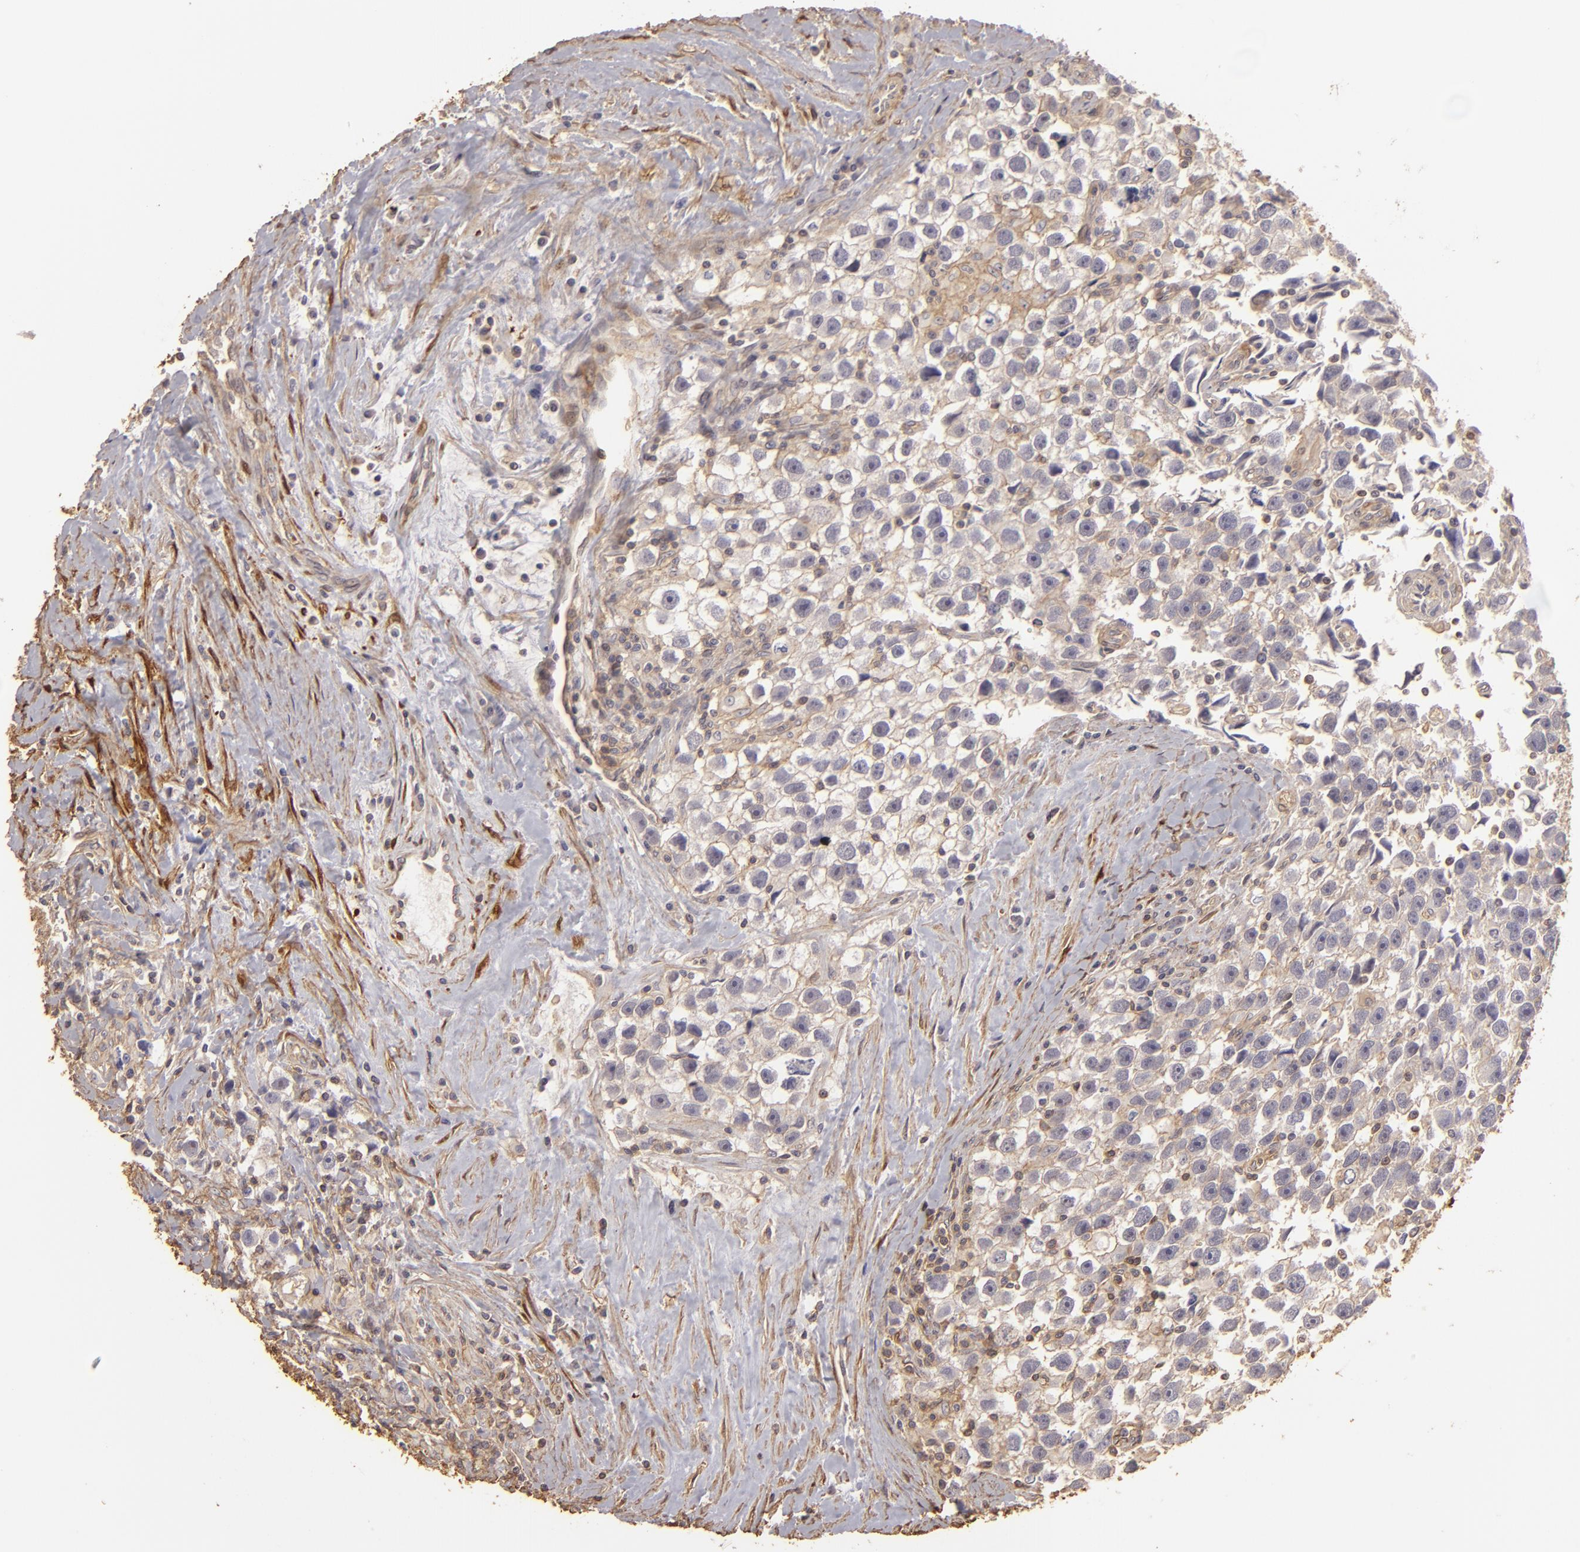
{"staining": {"intensity": "negative", "quantity": "none", "location": "none"}, "tissue": "testis cancer", "cell_type": "Tumor cells", "image_type": "cancer", "snomed": [{"axis": "morphology", "description": "Seminoma, NOS"}, {"axis": "topography", "description": "Testis"}], "caption": "A photomicrograph of human seminoma (testis) is negative for staining in tumor cells. (DAB immunohistochemistry (IHC) with hematoxylin counter stain).", "gene": "HSPB6", "patient": {"sex": "male", "age": 43}}